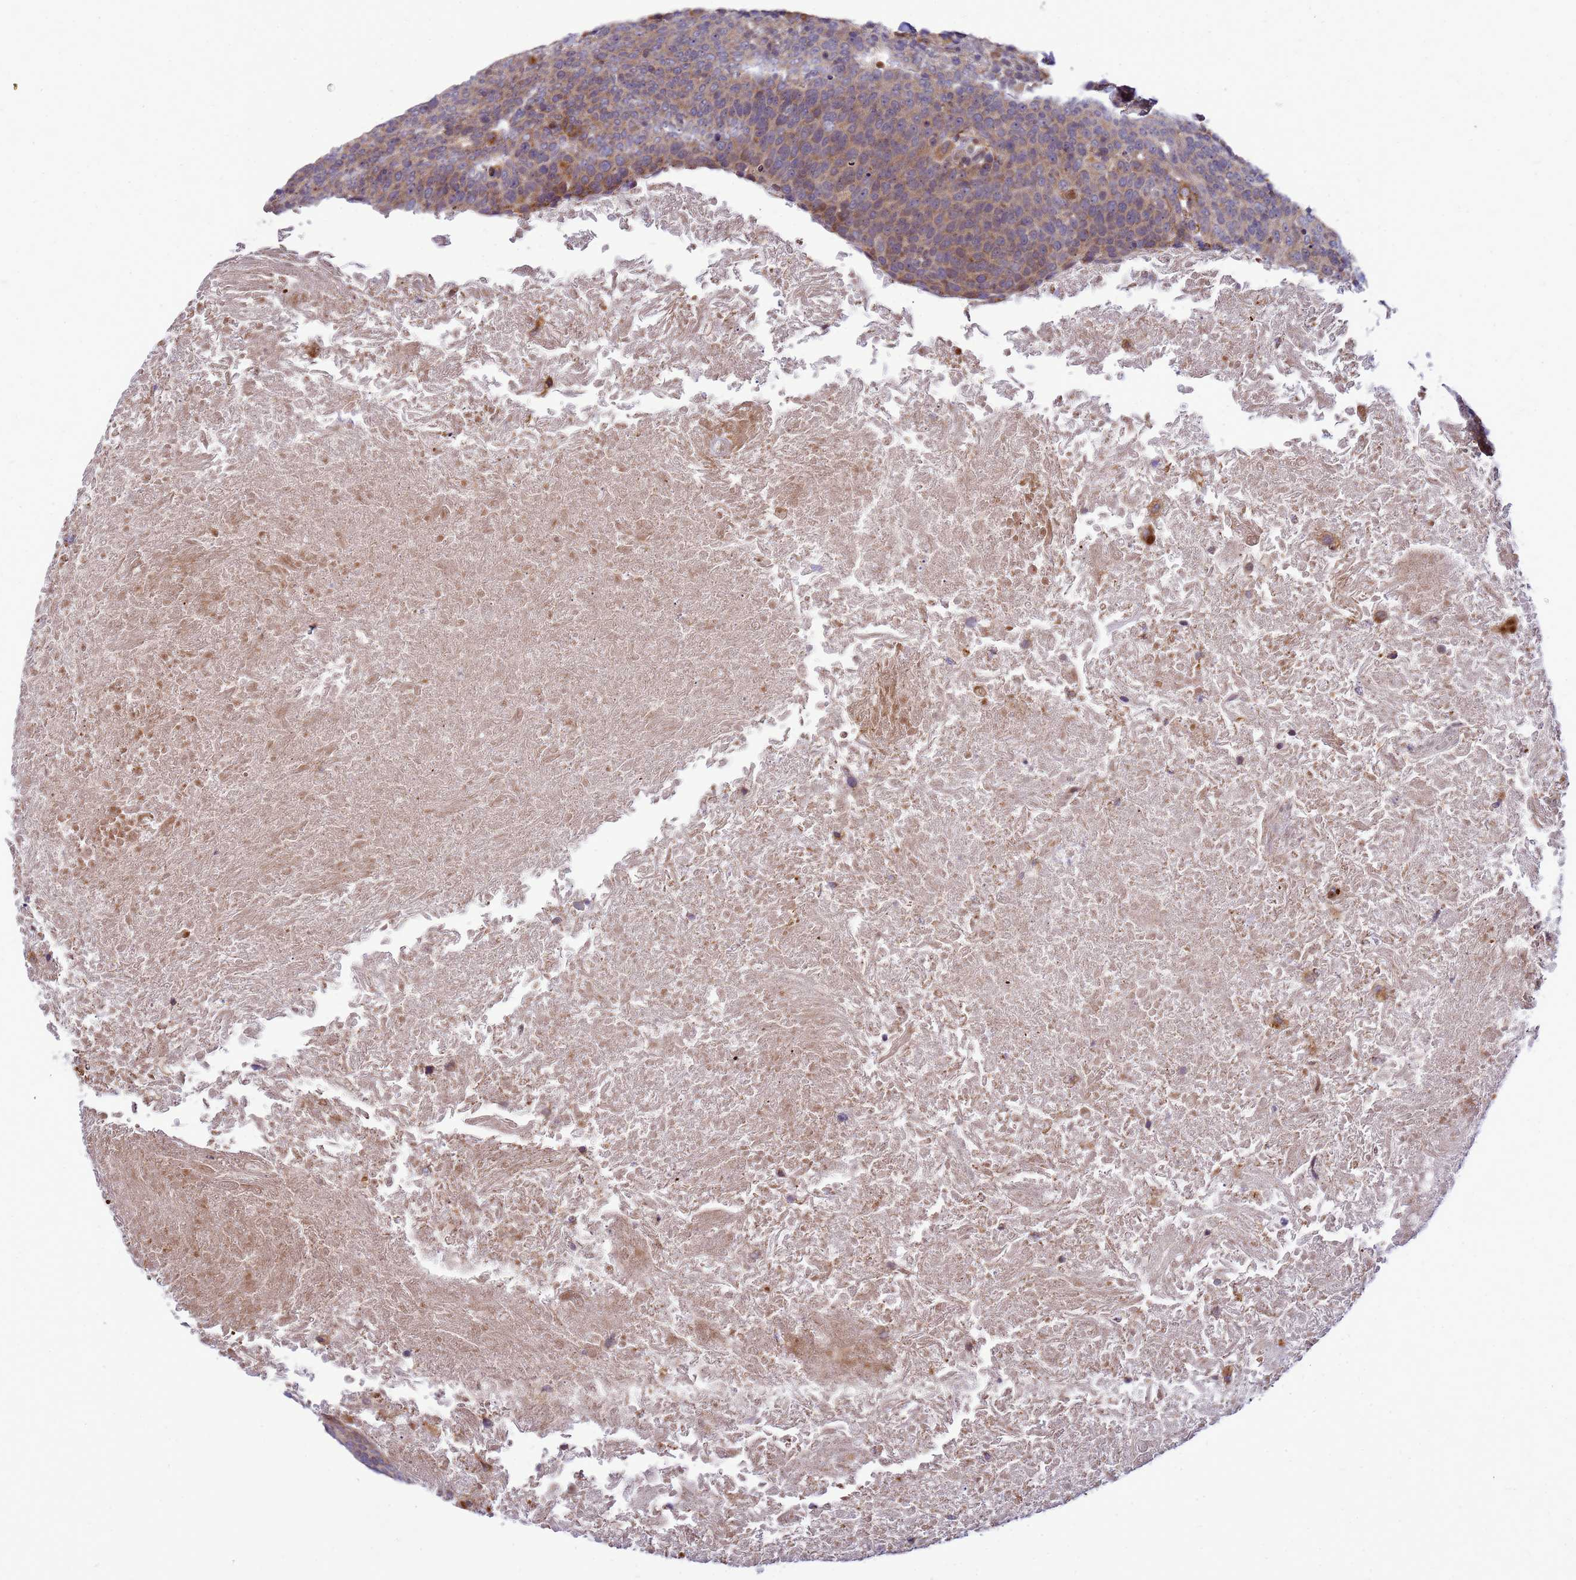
{"staining": {"intensity": "moderate", "quantity": ">75%", "location": "cytoplasmic/membranous"}, "tissue": "head and neck cancer", "cell_type": "Tumor cells", "image_type": "cancer", "snomed": [{"axis": "morphology", "description": "Squamous cell carcinoma, NOS"}, {"axis": "morphology", "description": "Squamous cell carcinoma, metastatic, NOS"}, {"axis": "topography", "description": "Lymph node"}, {"axis": "topography", "description": "Head-Neck"}], "caption": "Protein expression analysis of head and neck cancer demonstrates moderate cytoplasmic/membranous staining in approximately >75% of tumor cells.", "gene": "C12orf43", "patient": {"sex": "male", "age": 62}}